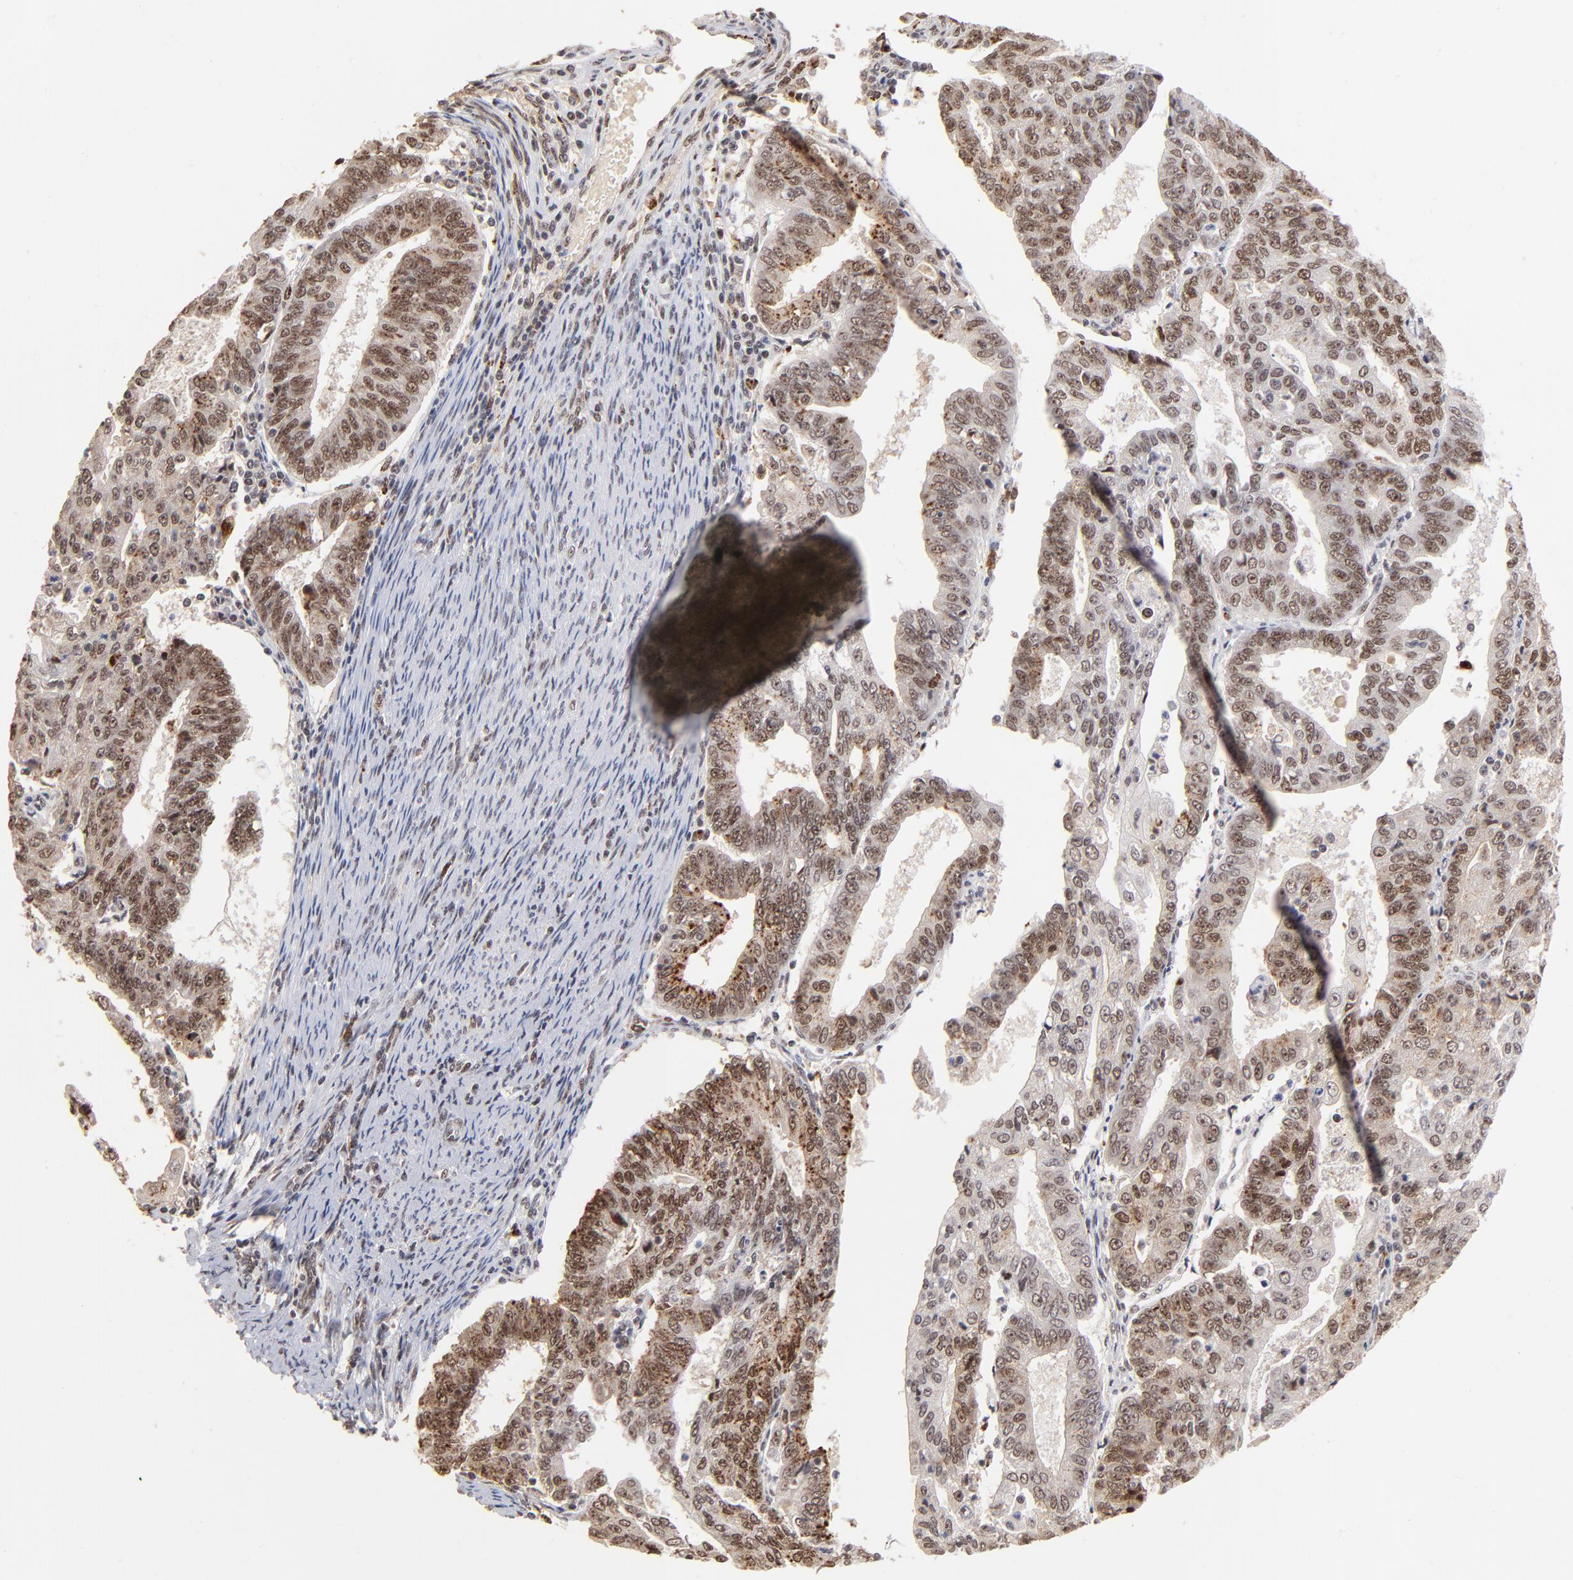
{"staining": {"intensity": "moderate", "quantity": ">75%", "location": "nuclear"}, "tissue": "endometrial cancer", "cell_type": "Tumor cells", "image_type": "cancer", "snomed": [{"axis": "morphology", "description": "Adenocarcinoma, NOS"}, {"axis": "topography", "description": "Endometrium"}], "caption": "This histopathology image exhibits immunohistochemistry staining of human endometrial cancer (adenocarcinoma), with medium moderate nuclear staining in approximately >75% of tumor cells.", "gene": "ZNF146", "patient": {"sex": "female", "age": 56}}